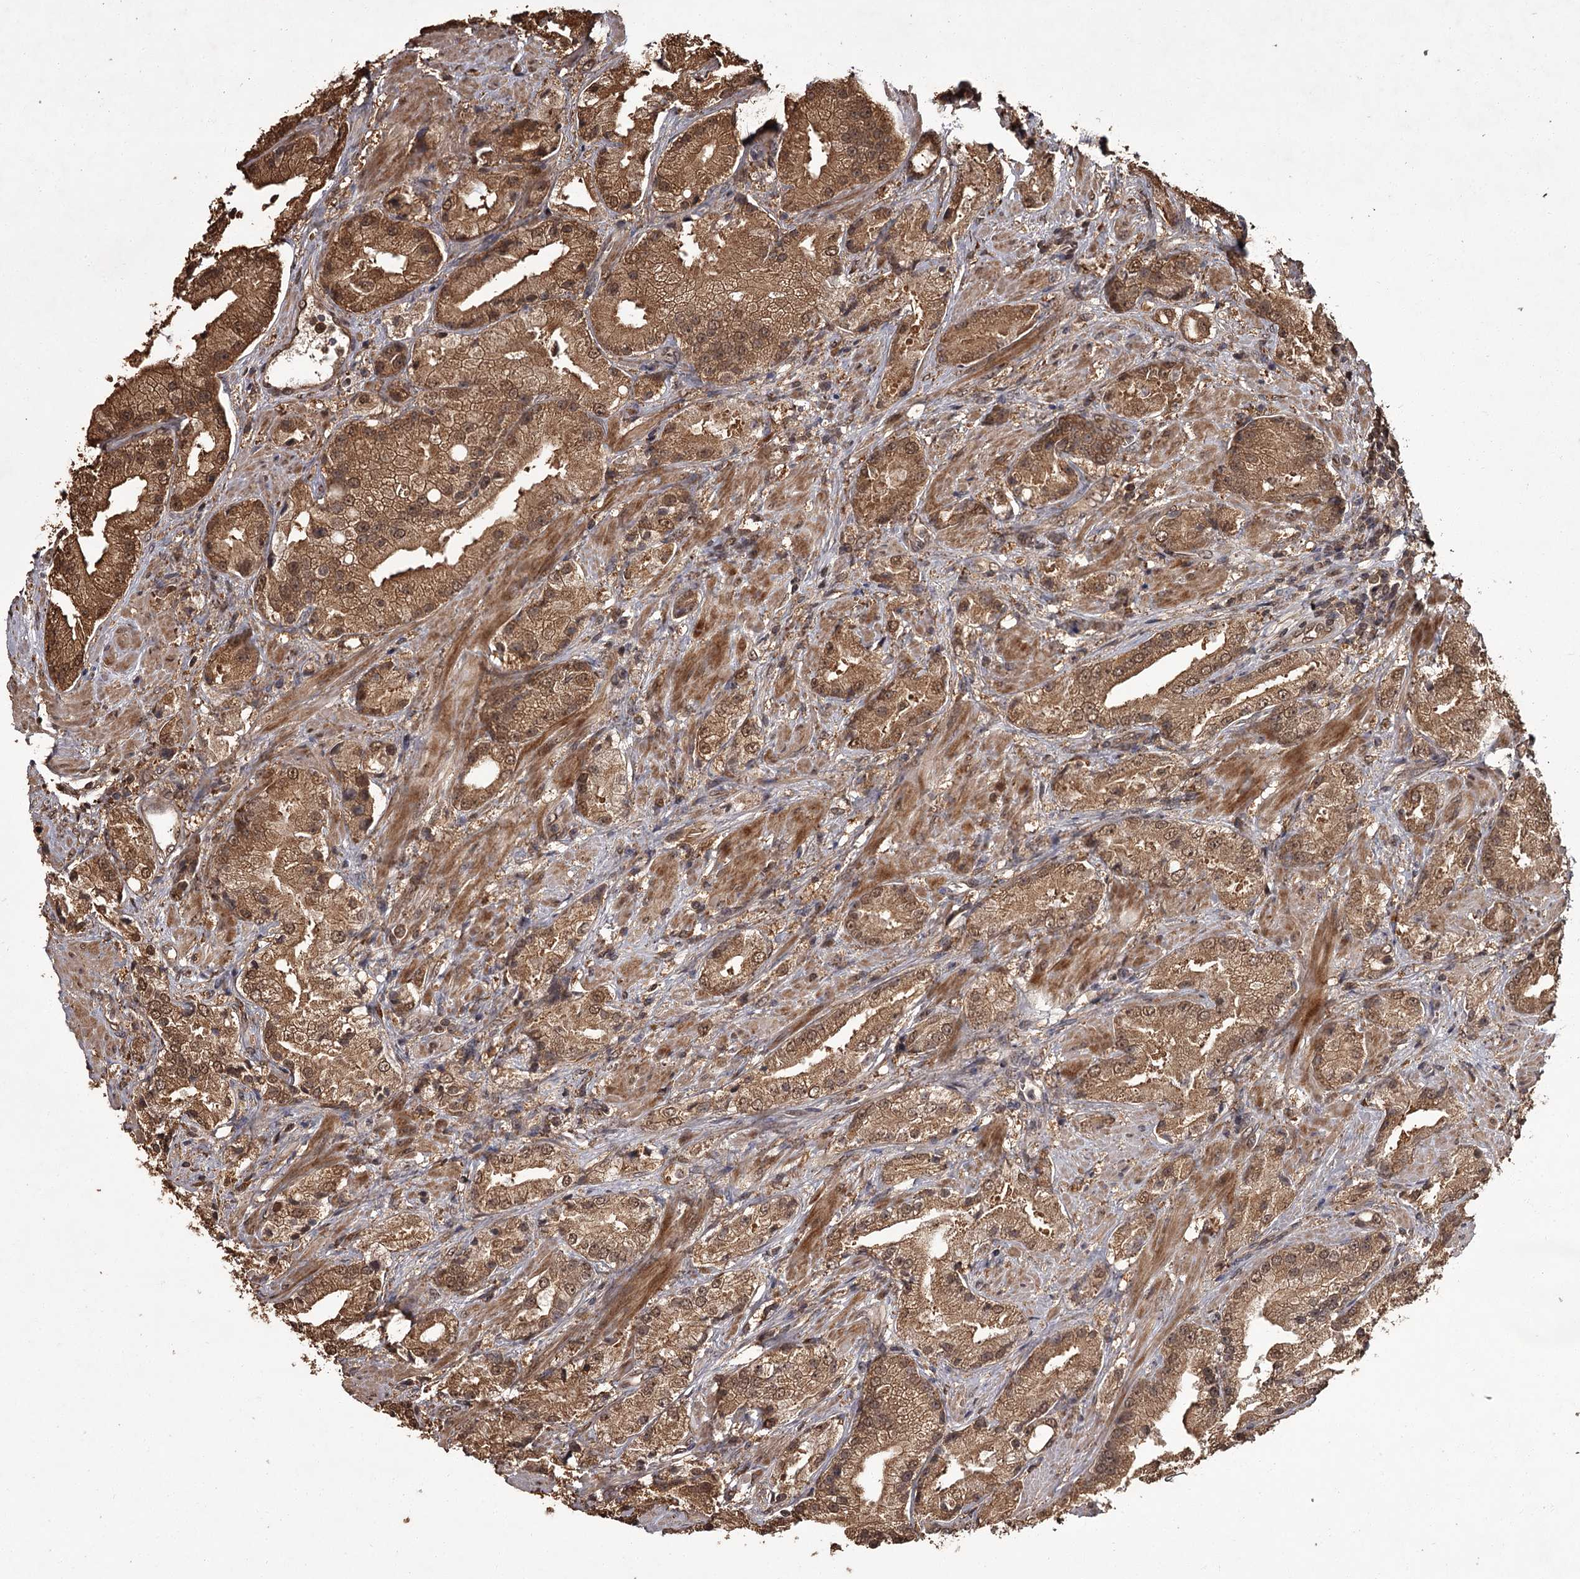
{"staining": {"intensity": "moderate", "quantity": ">75%", "location": "cytoplasmic/membranous,nuclear"}, "tissue": "prostate cancer", "cell_type": "Tumor cells", "image_type": "cancer", "snomed": [{"axis": "morphology", "description": "Adenocarcinoma, Low grade"}, {"axis": "topography", "description": "Prostate"}], "caption": "High-magnification brightfield microscopy of adenocarcinoma (low-grade) (prostate) stained with DAB (3,3'-diaminobenzidine) (brown) and counterstained with hematoxylin (blue). tumor cells exhibit moderate cytoplasmic/membranous and nuclear positivity is appreciated in approximately>75% of cells. The protein of interest is shown in brown color, while the nuclei are stained blue.", "gene": "NPRL2", "patient": {"sex": "male", "age": 67}}